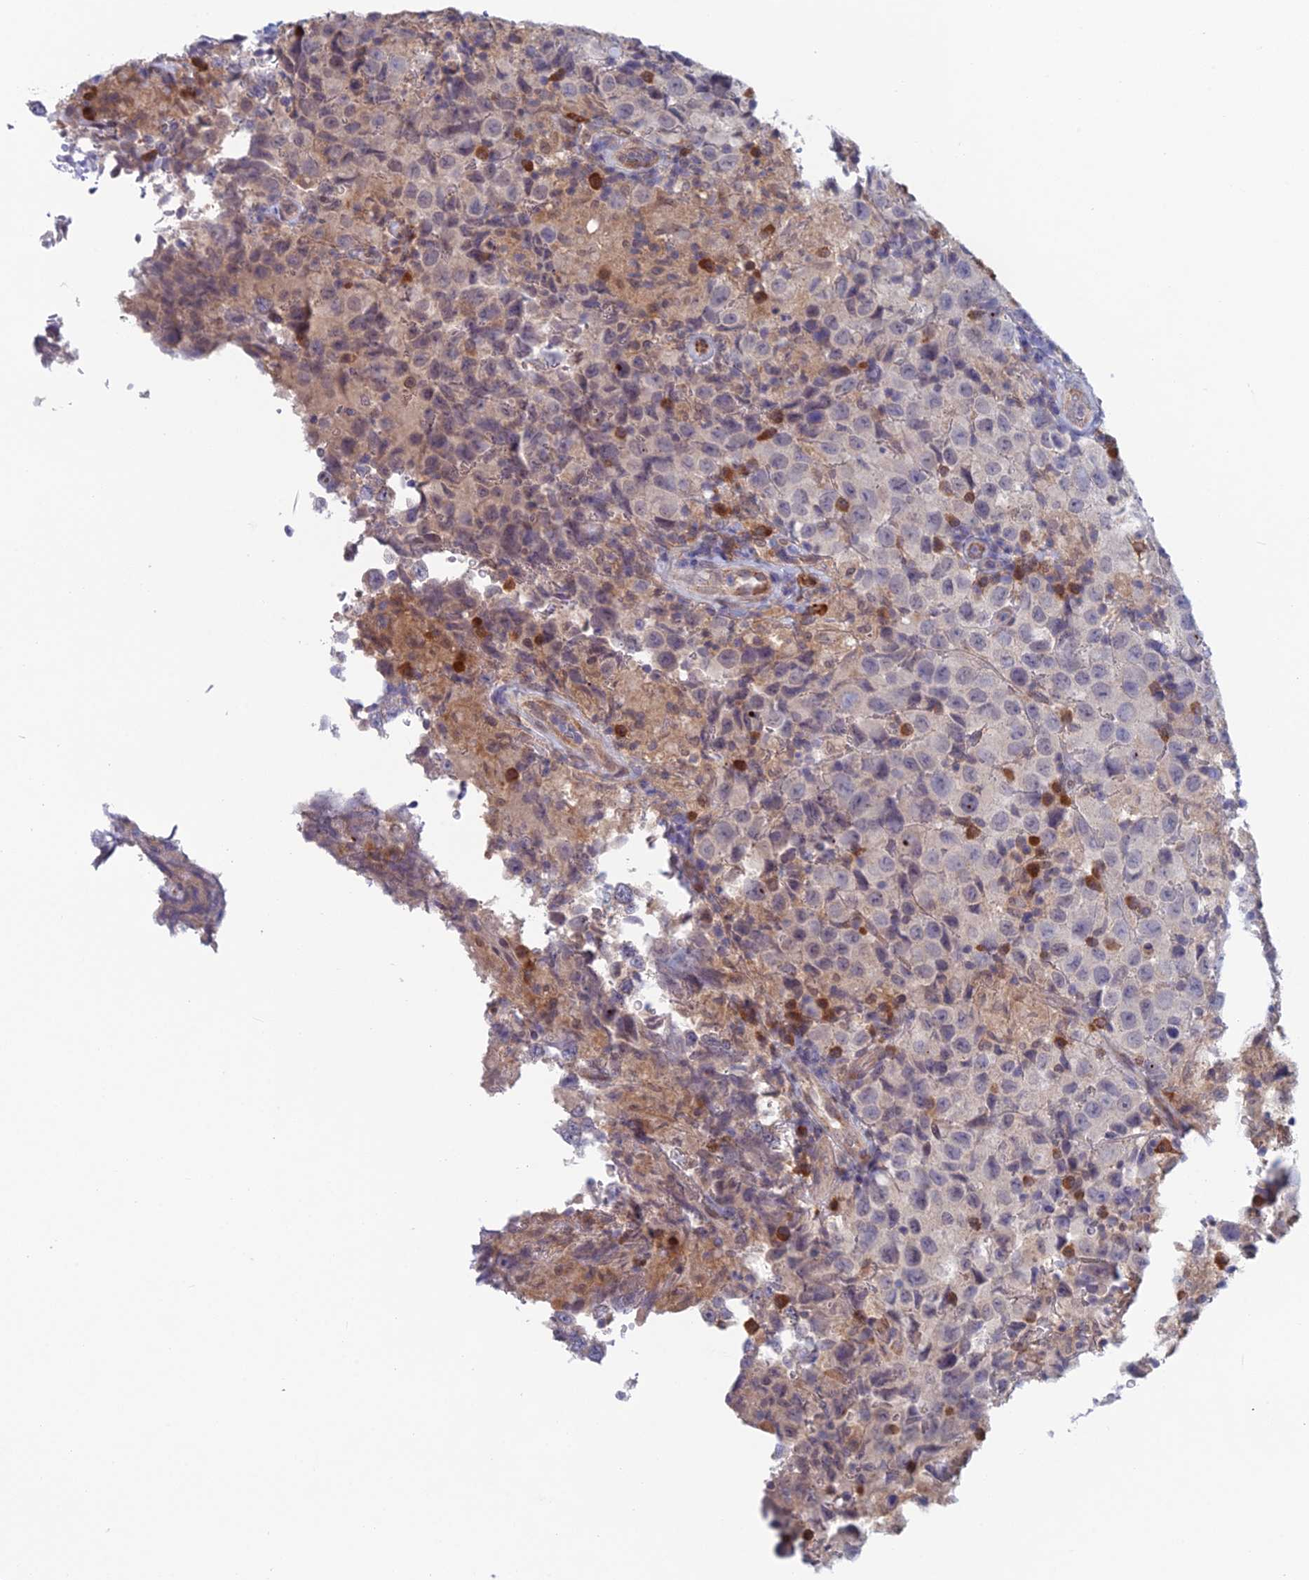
{"staining": {"intensity": "negative", "quantity": "none", "location": "none"}, "tissue": "testis cancer", "cell_type": "Tumor cells", "image_type": "cancer", "snomed": [{"axis": "morphology", "description": "Seminoma, NOS"}, {"axis": "morphology", "description": "Carcinoma, Embryonal, NOS"}, {"axis": "topography", "description": "Testis"}], "caption": "This is an immunohistochemistry (IHC) photomicrograph of human embryonal carcinoma (testis). There is no positivity in tumor cells.", "gene": "SRA1", "patient": {"sex": "male", "age": 41}}